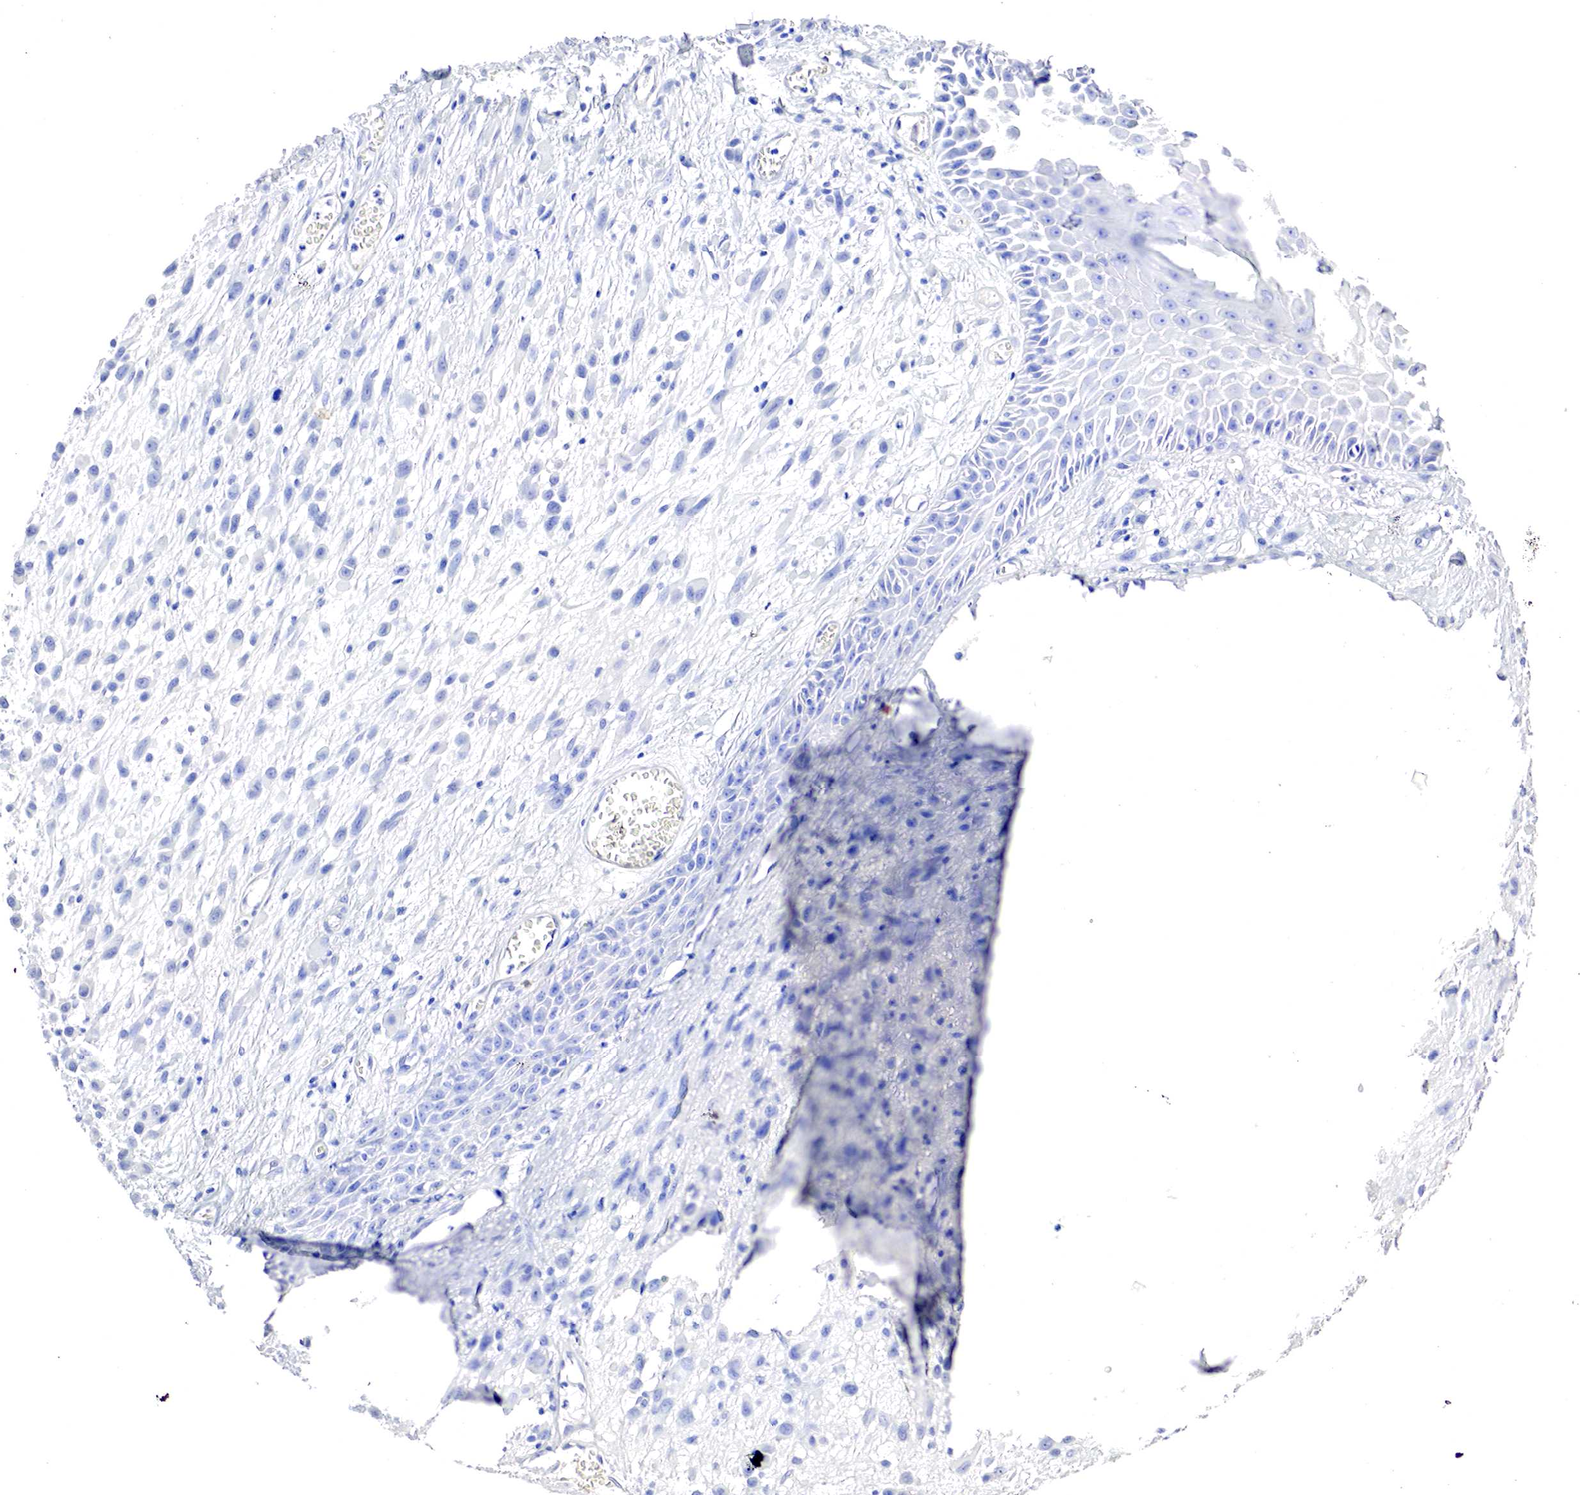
{"staining": {"intensity": "negative", "quantity": "none", "location": "none"}, "tissue": "melanoma", "cell_type": "Tumor cells", "image_type": "cancer", "snomed": [{"axis": "morphology", "description": "Malignant melanoma, NOS"}, {"axis": "topography", "description": "Skin"}], "caption": "This is an immunohistochemistry photomicrograph of human melanoma. There is no staining in tumor cells.", "gene": "OTC", "patient": {"sex": "male", "age": 51}}